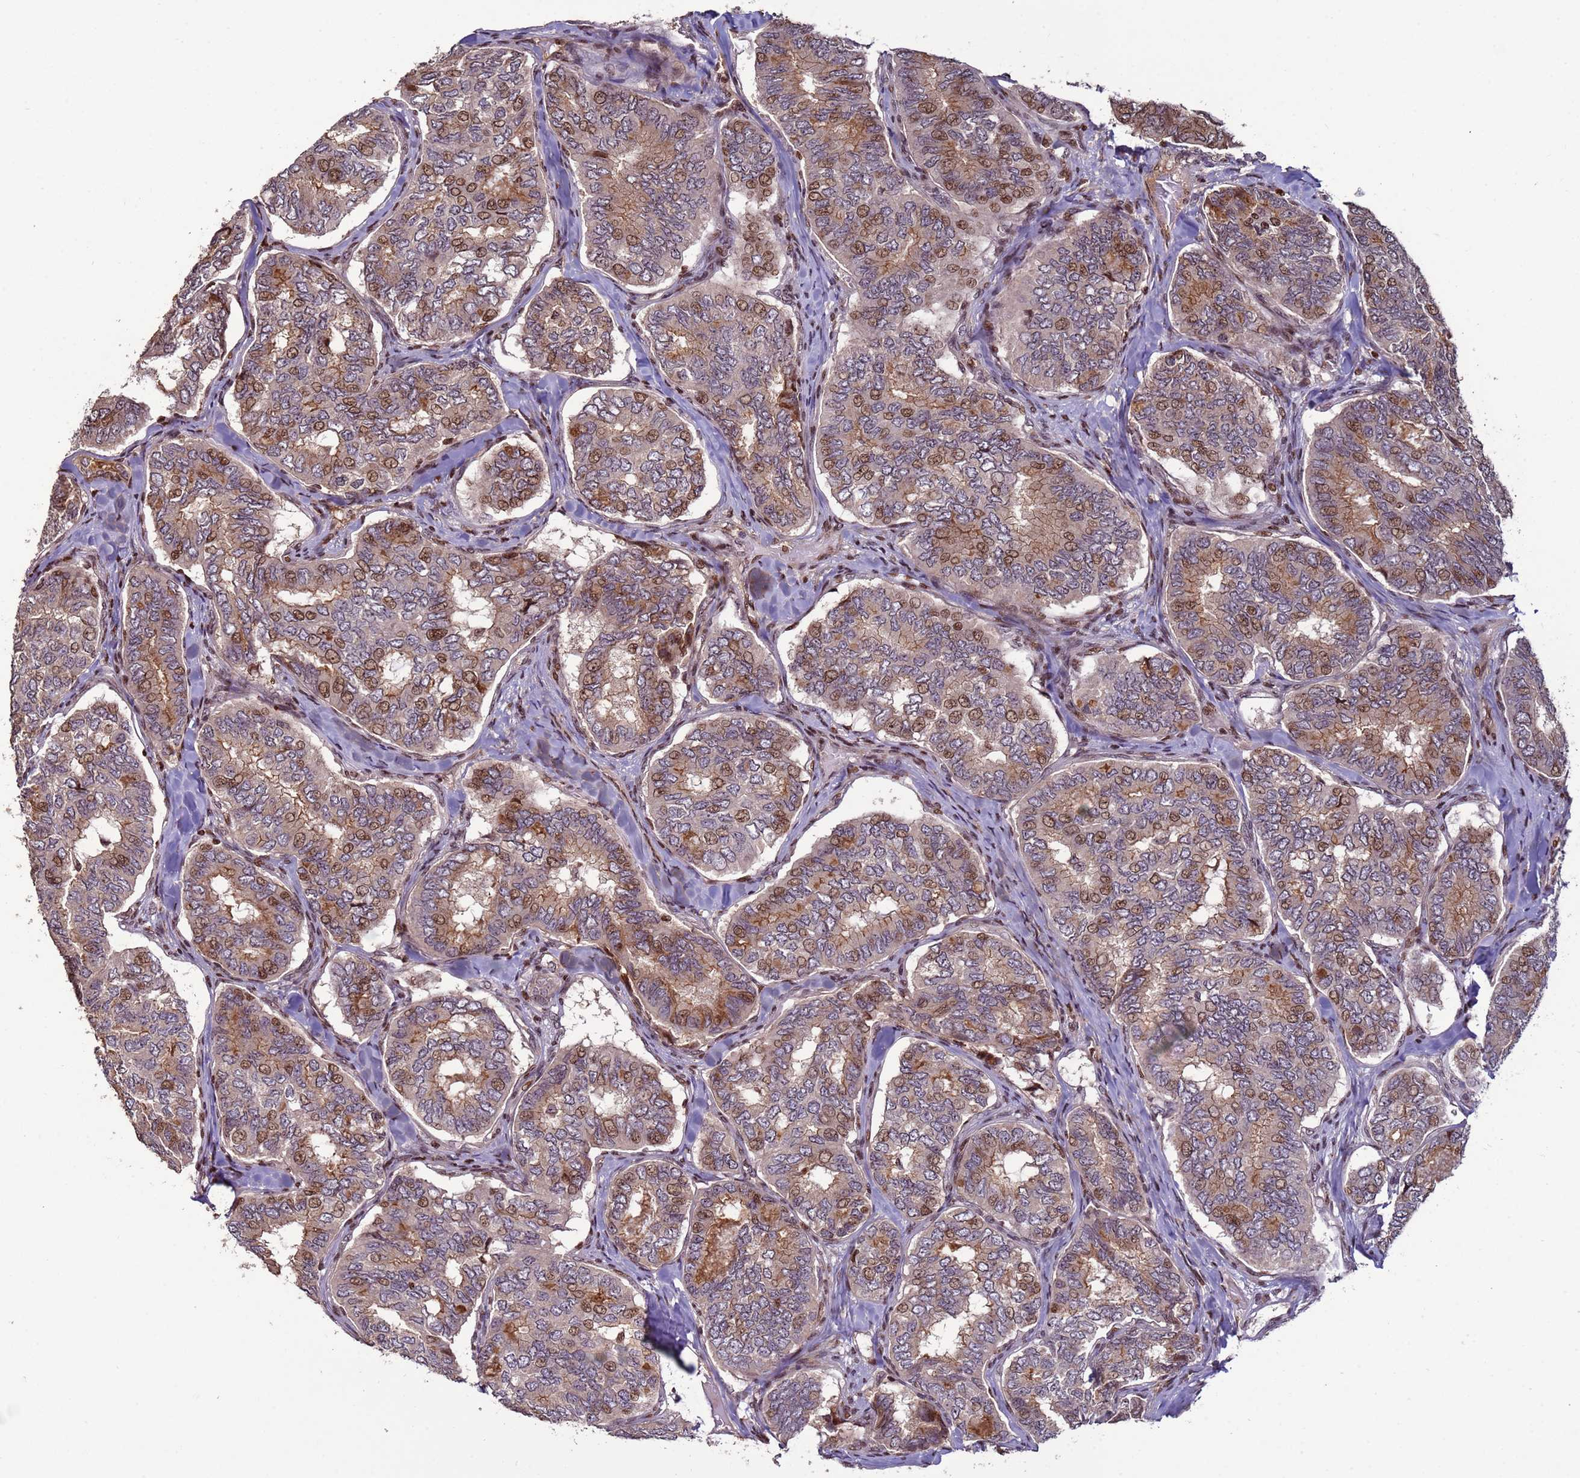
{"staining": {"intensity": "moderate", "quantity": "25%-75%", "location": "nuclear"}, "tissue": "thyroid cancer", "cell_type": "Tumor cells", "image_type": "cancer", "snomed": [{"axis": "morphology", "description": "Papillary adenocarcinoma, NOS"}, {"axis": "topography", "description": "Thyroid gland"}], "caption": "Immunohistochemistry histopathology image of human thyroid cancer stained for a protein (brown), which shows medium levels of moderate nuclear staining in approximately 25%-75% of tumor cells.", "gene": "HGH1", "patient": {"sex": "female", "age": 35}}